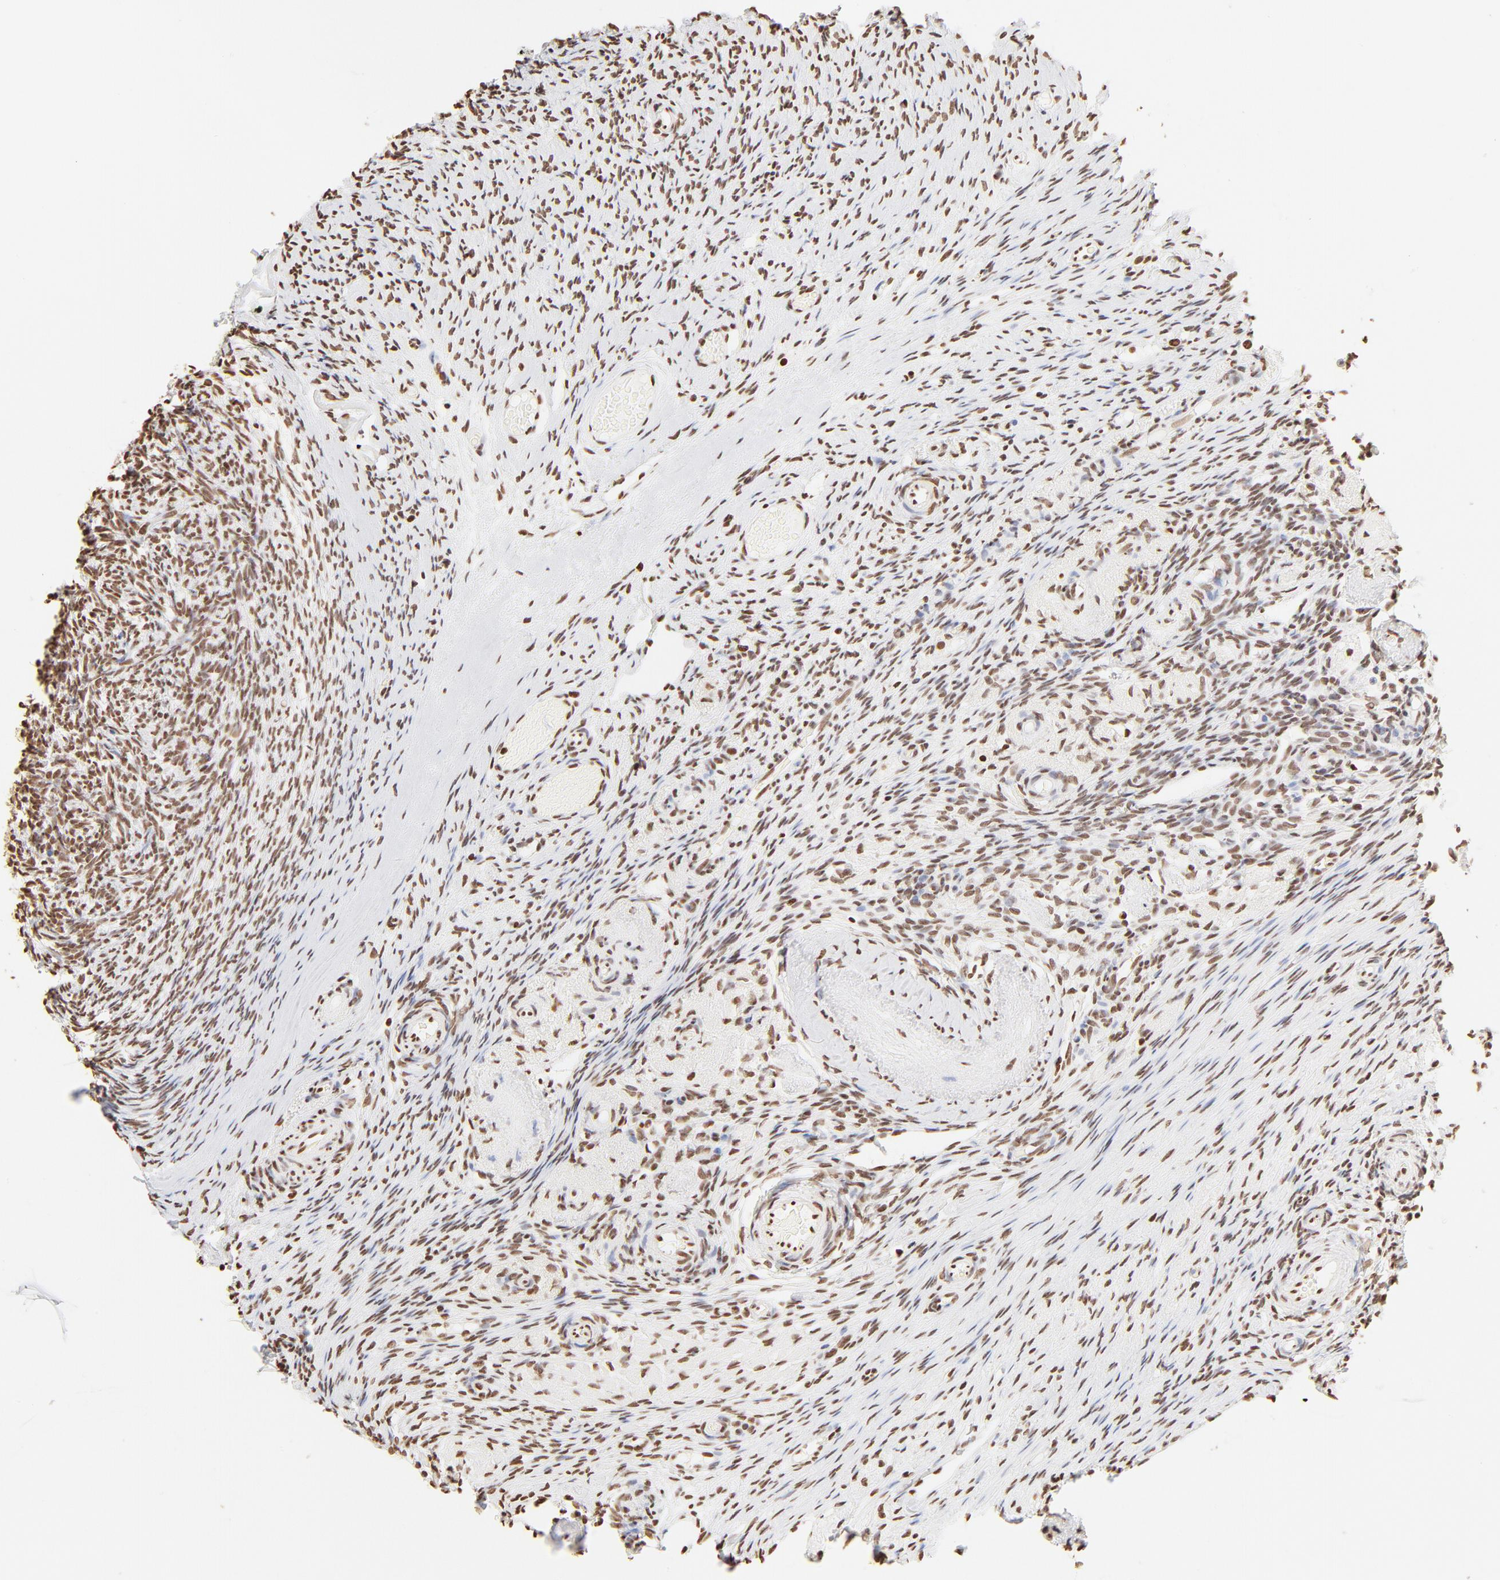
{"staining": {"intensity": "moderate", "quantity": ">75%", "location": "nuclear"}, "tissue": "ovary", "cell_type": "Ovarian stroma cells", "image_type": "normal", "snomed": [{"axis": "morphology", "description": "Normal tissue, NOS"}, {"axis": "topography", "description": "Ovary"}], "caption": "IHC staining of normal ovary, which demonstrates medium levels of moderate nuclear staining in approximately >75% of ovarian stroma cells indicating moderate nuclear protein expression. The staining was performed using DAB (brown) for protein detection and nuclei were counterstained in hematoxylin (blue).", "gene": "ZNF540", "patient": {"sex": "female", "age": 60}}